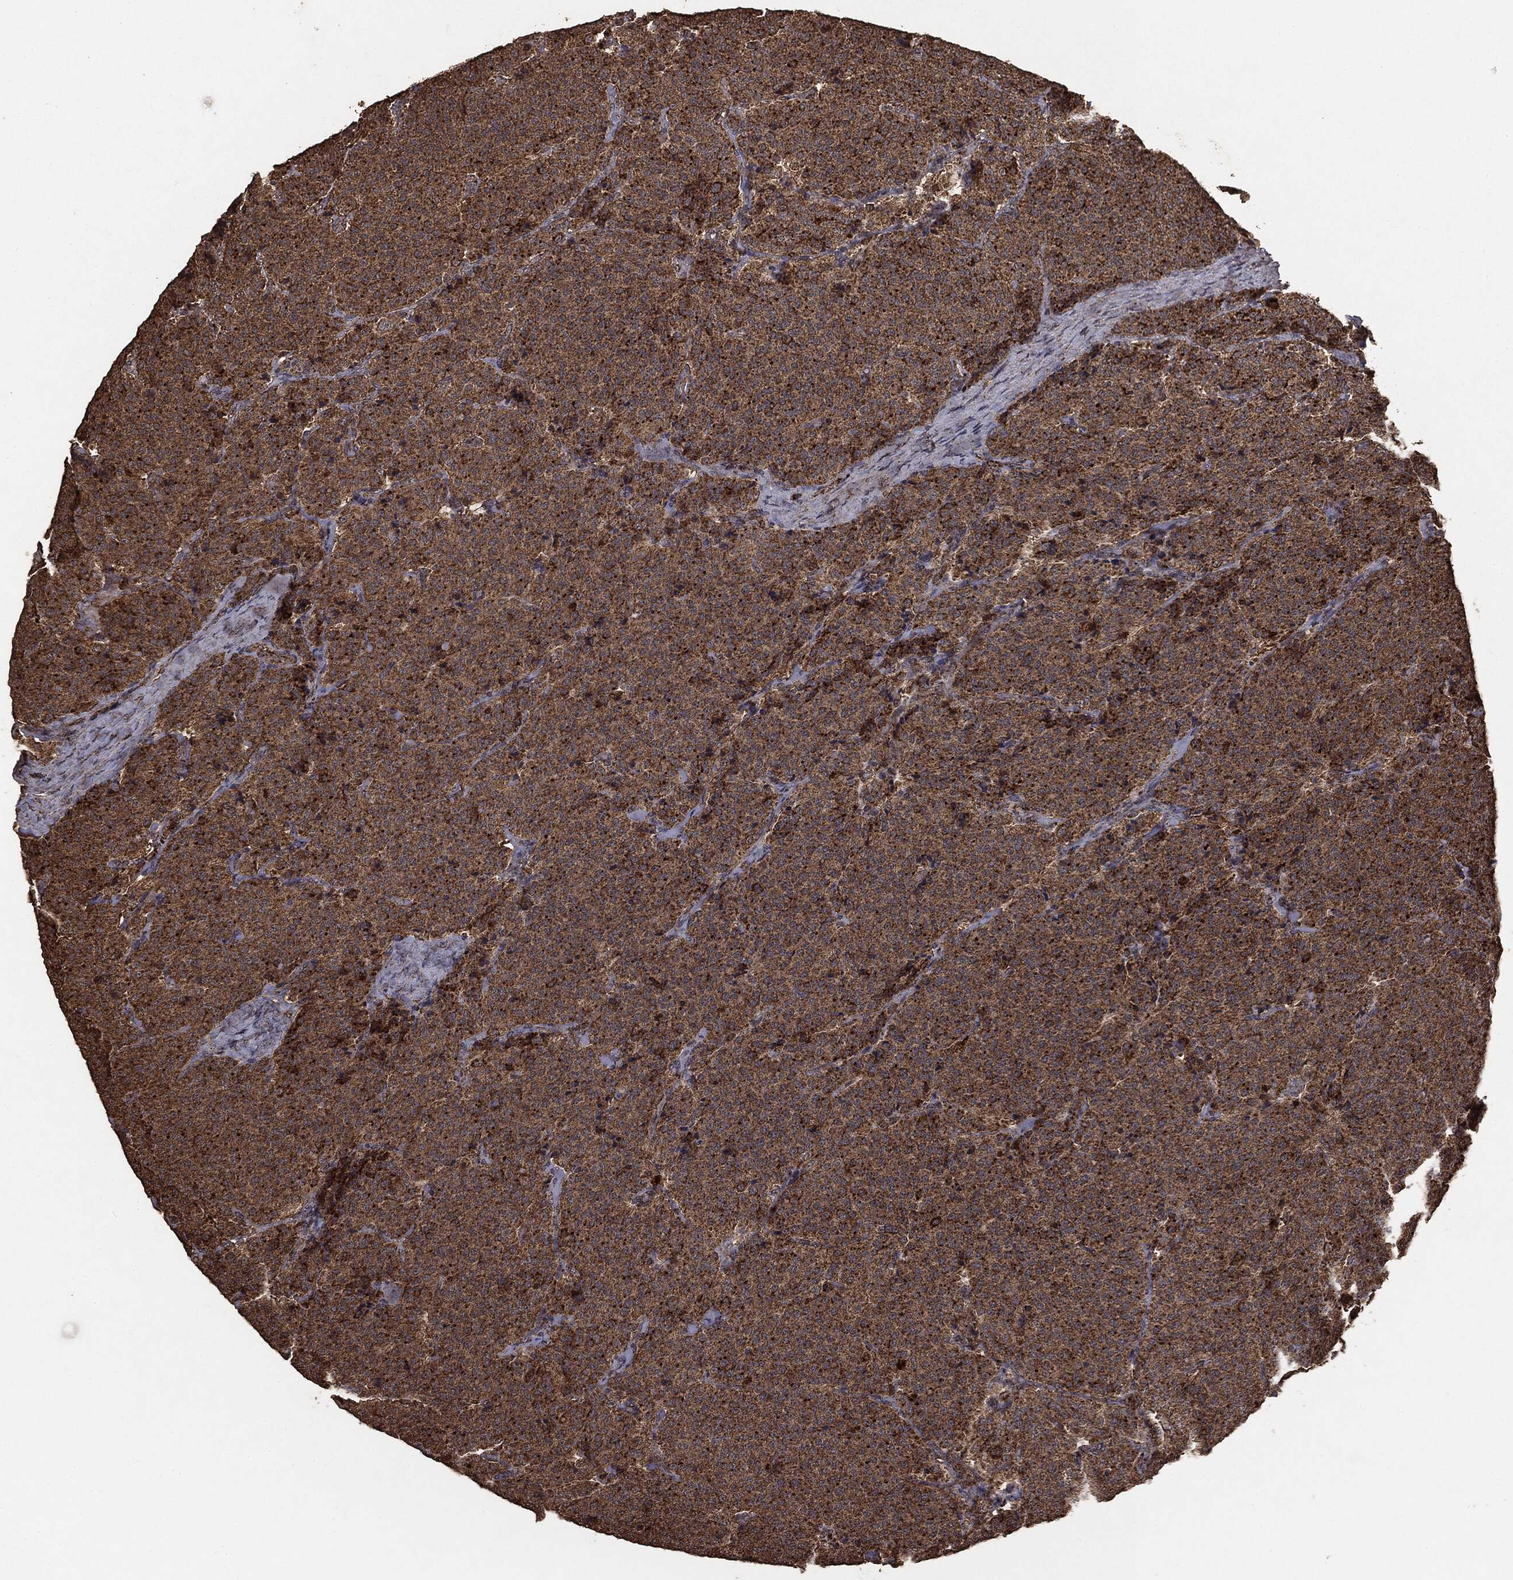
{"staining": {"intensity": "strong", "quantity": ">75%", "location": "cytoplasmic/membranous"}, "tissue": "carcinoid", "cell_type": "Tumor cells", "image_type": "cancer", "snomed": [{"axis": "morphology", "description": "Carcinoid, malignant, NOS"}, {"axis": "topography", "description": "Small intestine"}], "caption": "Strong cytoplasmic/membranous expression is seen in about >75% of tumor cells in carcinoid.", "gene": "MTOR", "patient": {"sex": "female", "age": 58}}